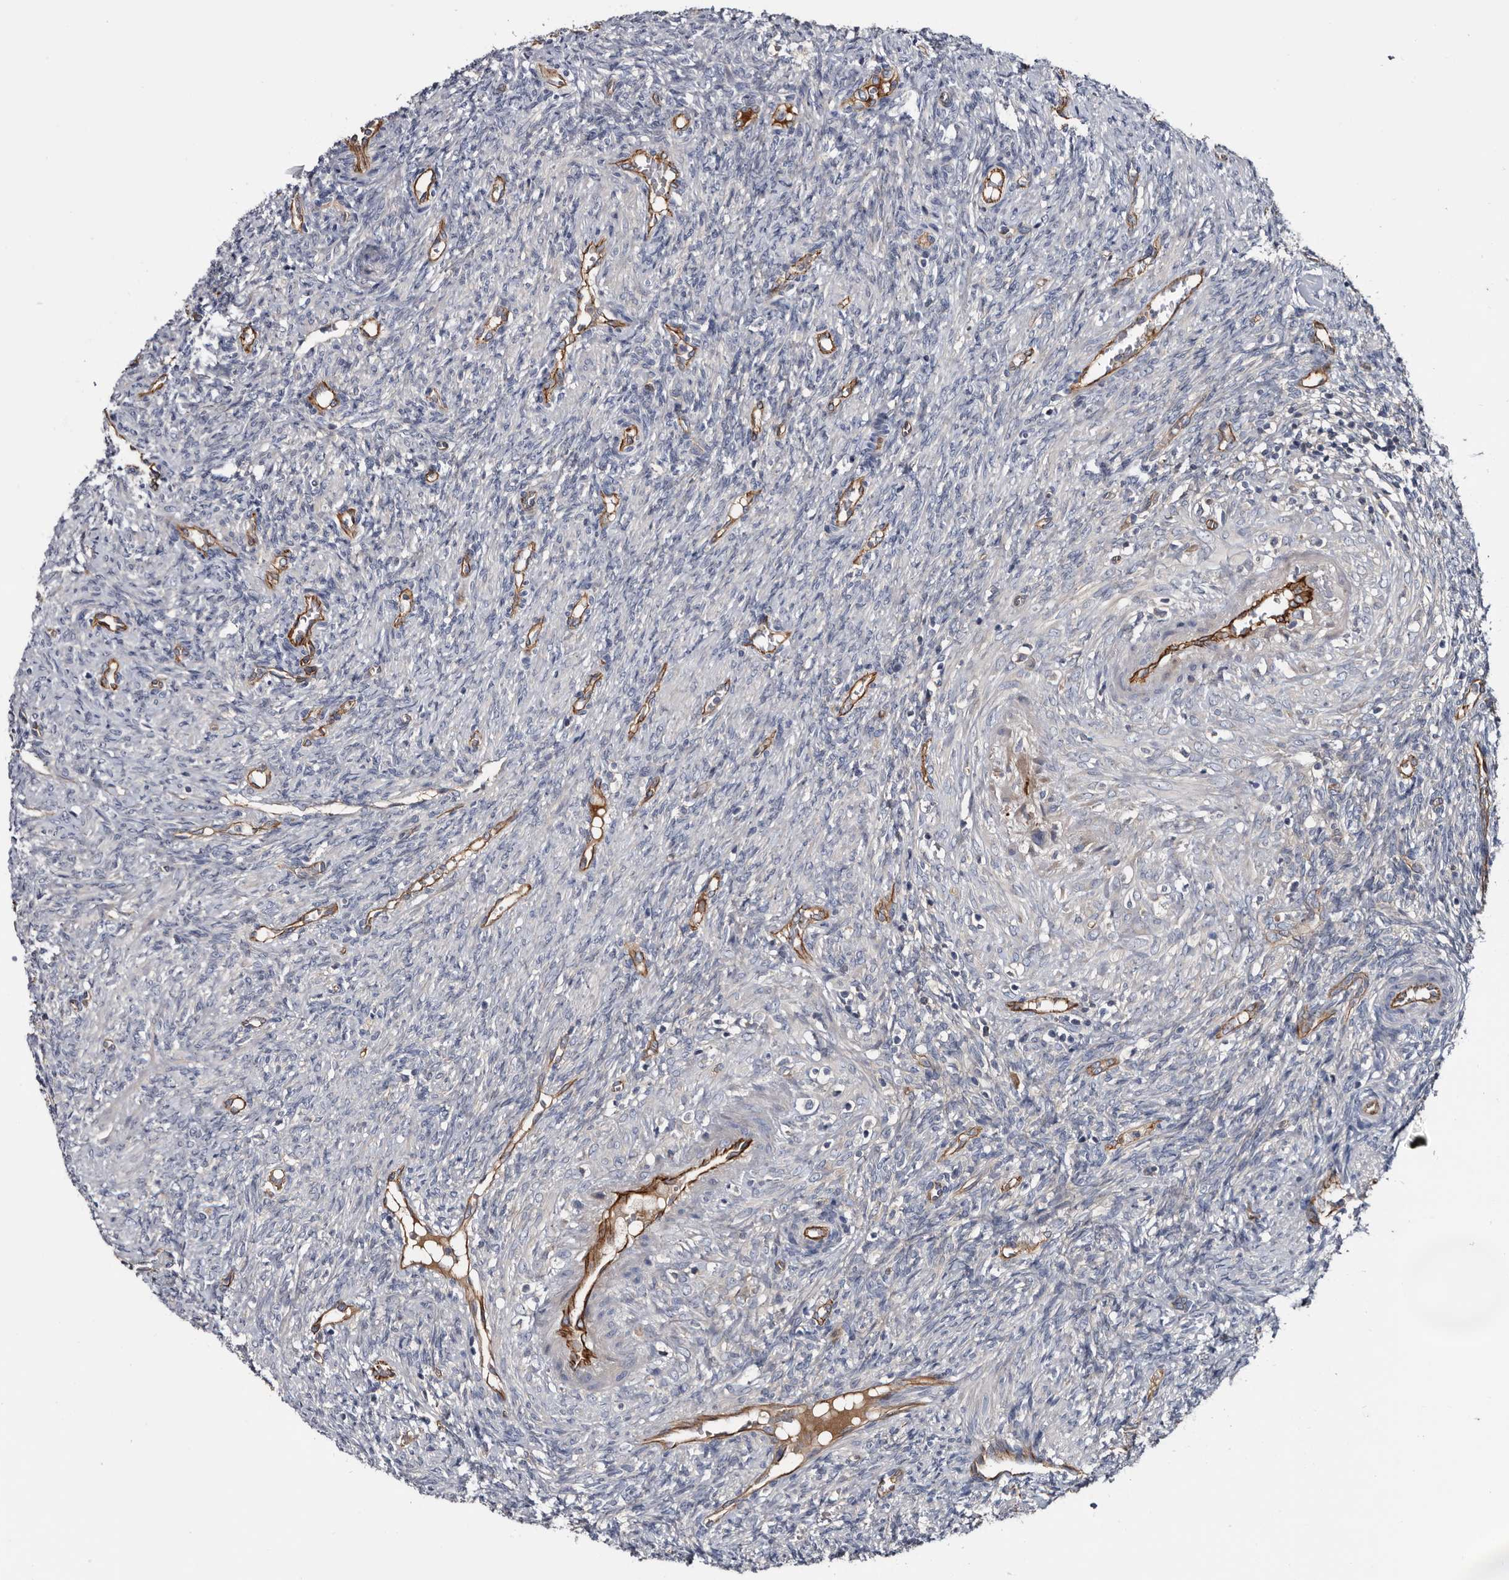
{"staining": {"intensity": "negative", "quantity": "none", "location": "none"}, "tissue": "ovary", "cell_type": "Ovarian stroma cells", "image_type": "normal", "snomed": [{"axis": "morphology", "description": "Normal tissue, NOS"}, {"axis": "topography", "description": "Ovary"}], "caption": "High magnification brightfield microscopy of normal ovary stained with DAB (brown) and counterstained with hematoxylin (blue): ovarian stroma cells show no significant positivity.", "gene": "TSPAN17", "patient": {"sex": "female", "age": 41}}